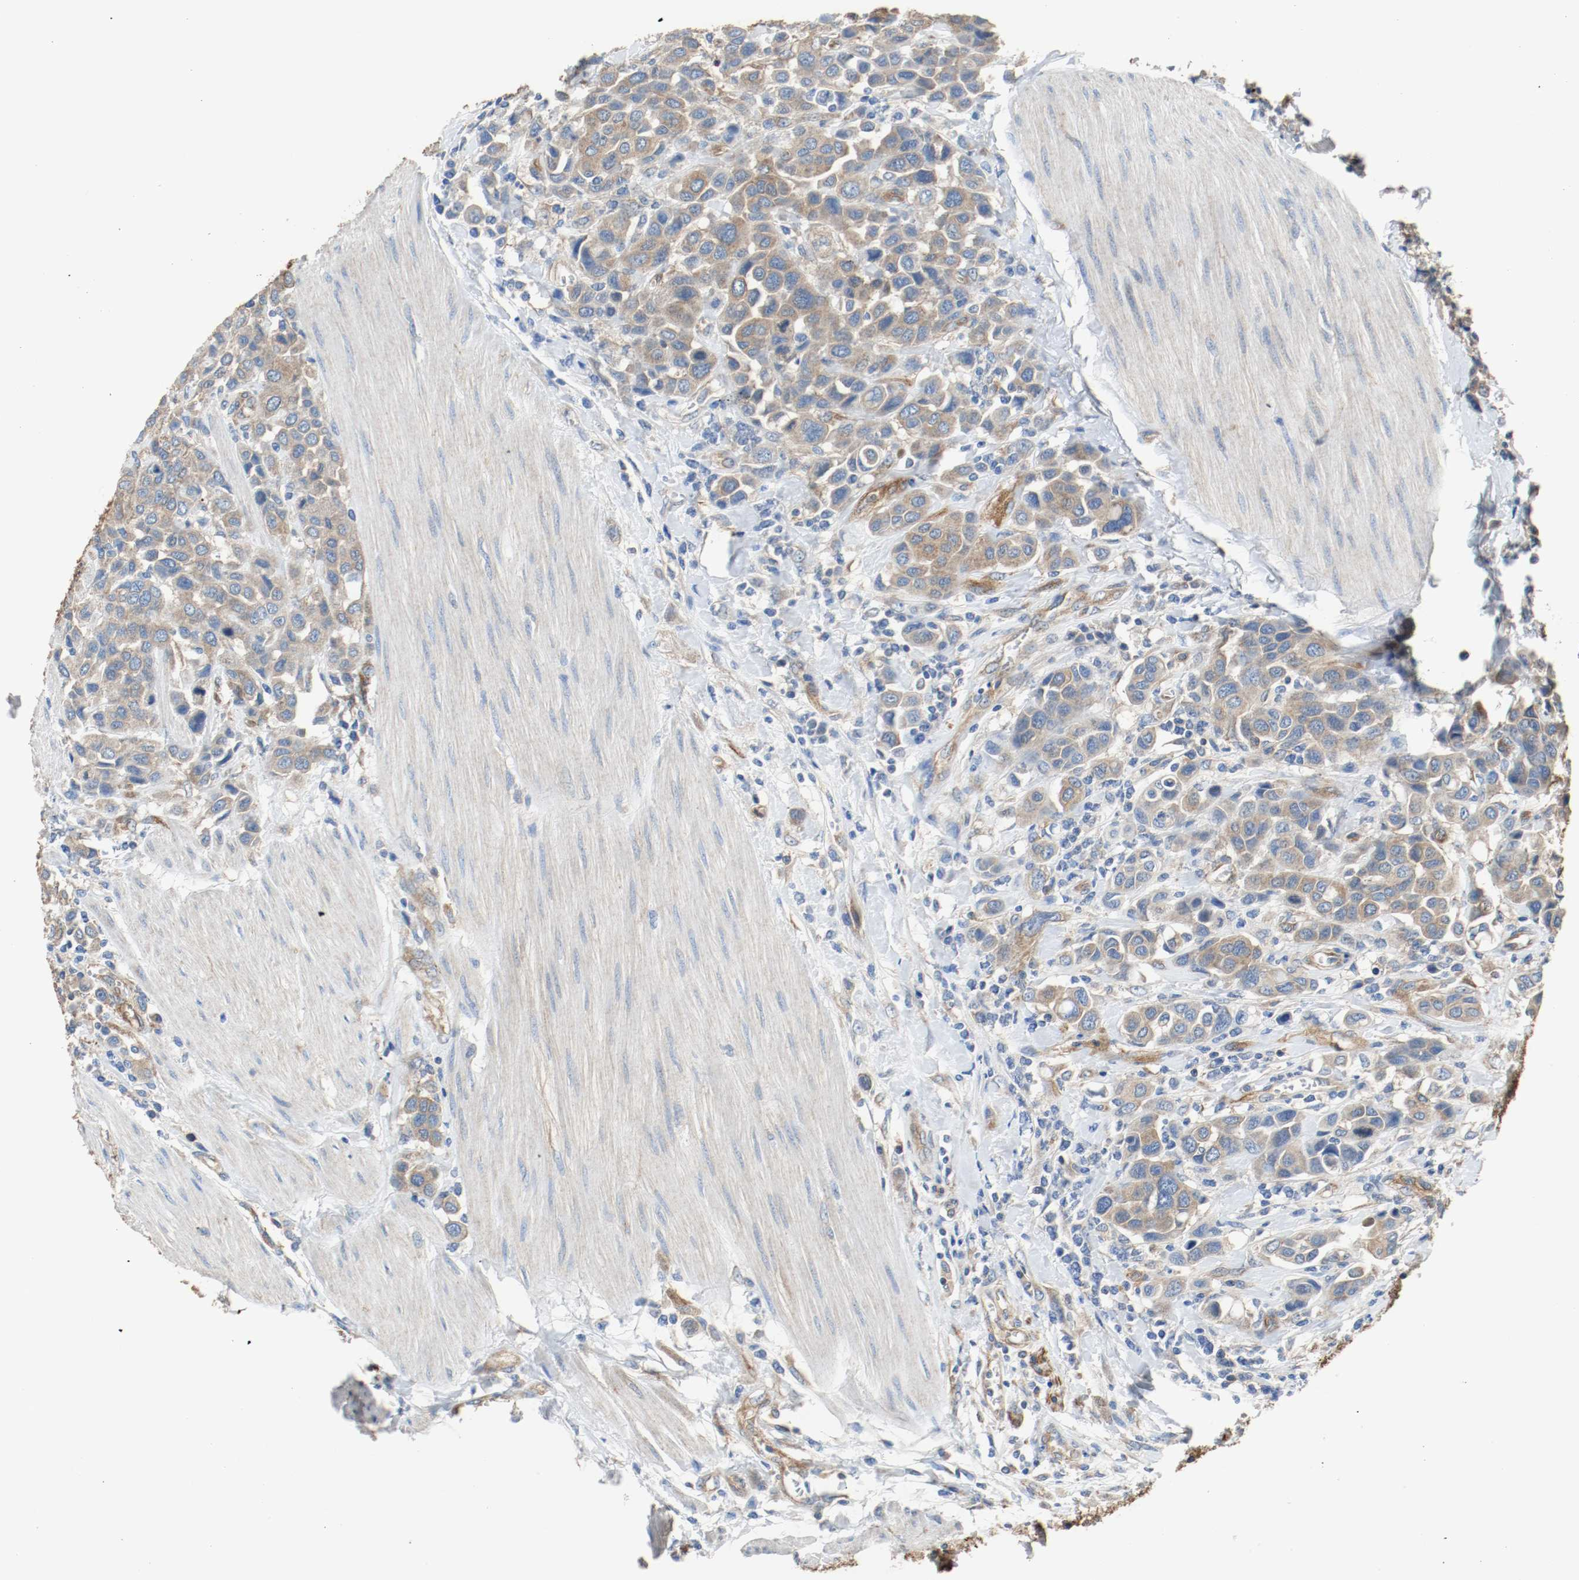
{"staining": {"intensity": "weak", "quantity": ">75%", "location": "cytoplasmic/membranous"}, "tissue": "urothelial cancer", "cell_type": "Tumor cells", "image_type": "cancer", "snomed": [{"axis": "morphology", "description": "Urothelial carcinoma, High grade"}, {"axis": "topography", "description": "Urinary bladder"}], "caption": "A brown stain highlights weak cytoplasmic/membranous staining of a protein in urothelial carcinoma (high-grade) tumor cells.", "gene": "TUBA3D", "patient": {"sex": "male", "age": 50}}